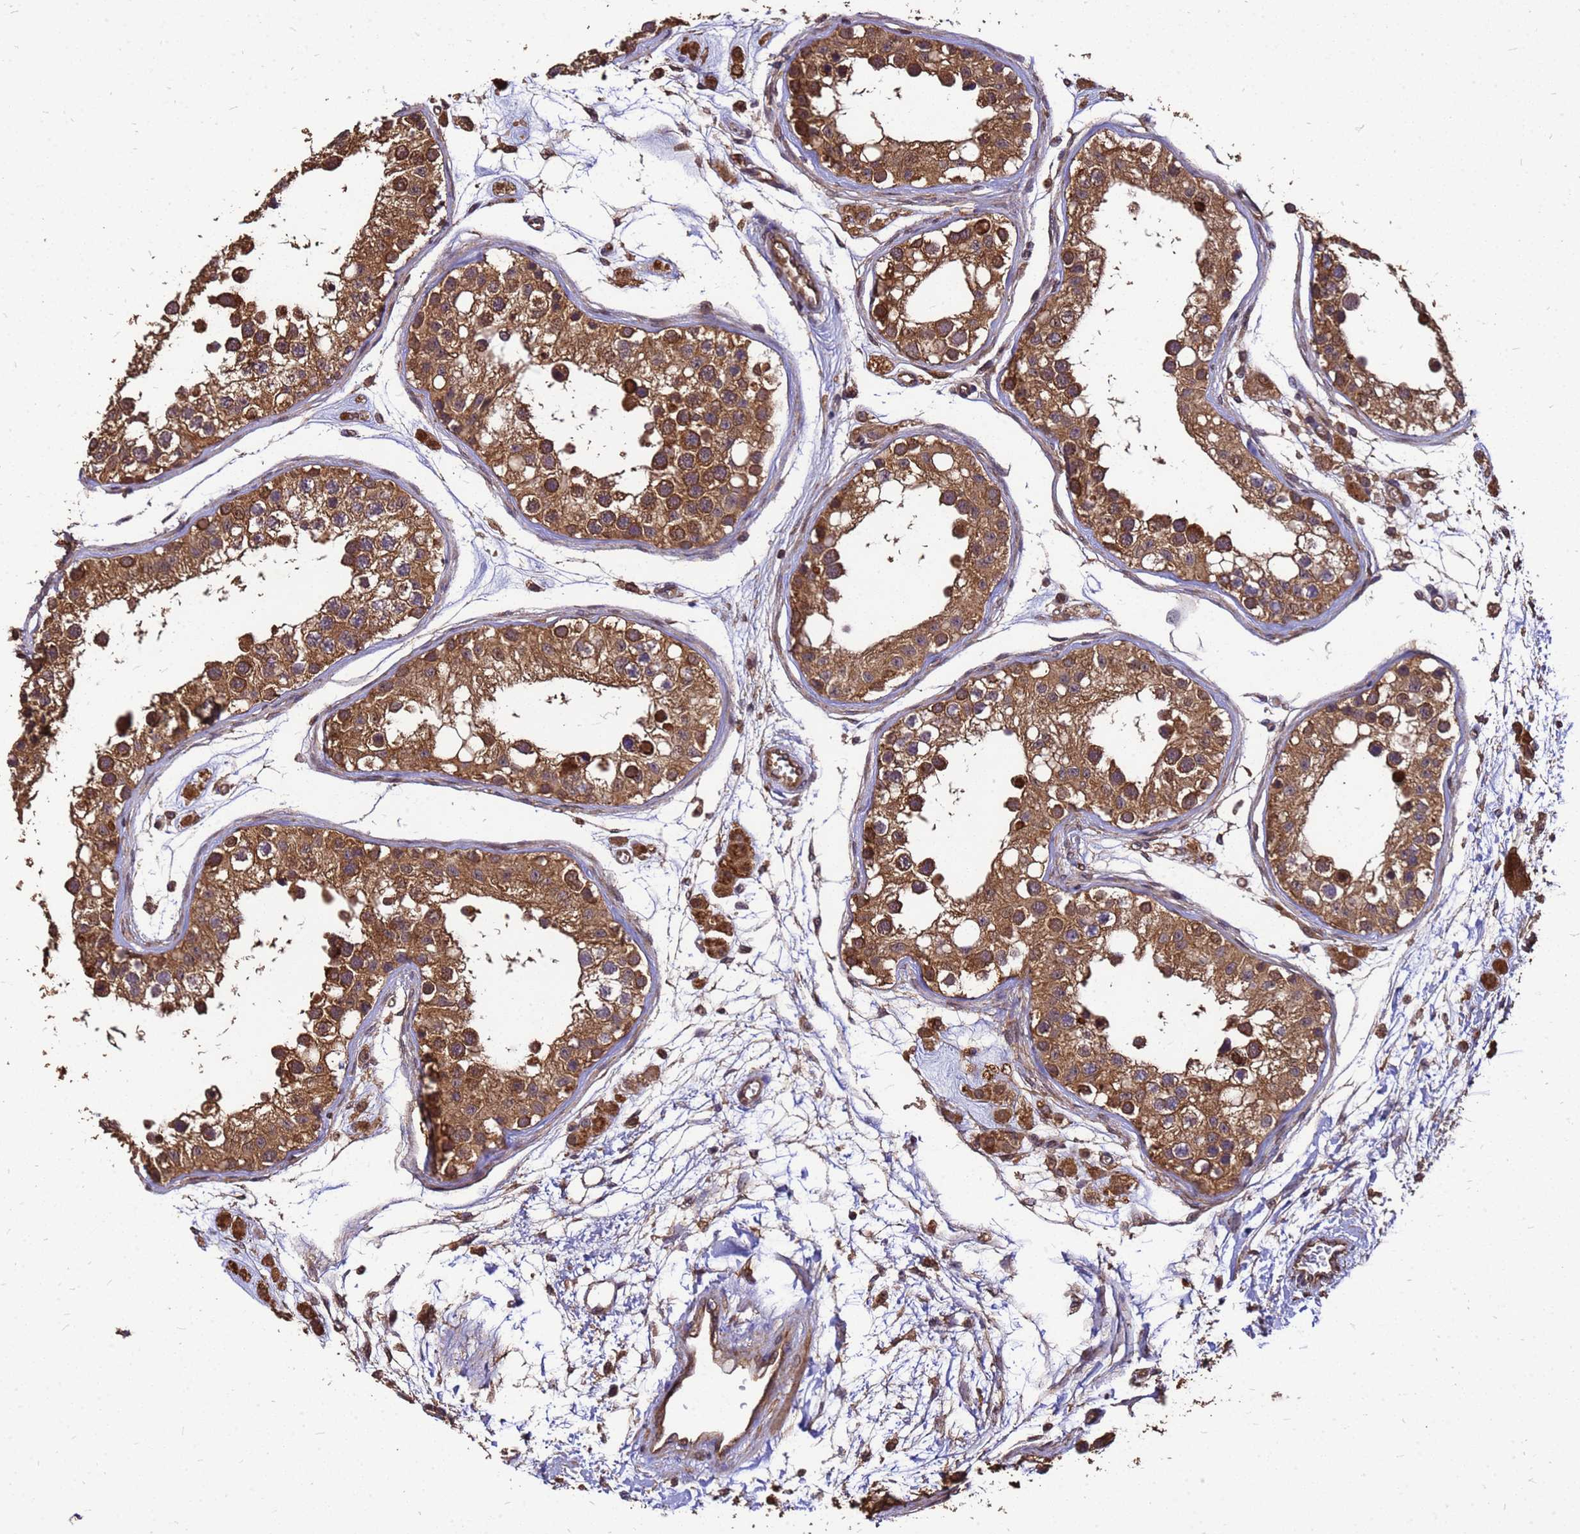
{"staining": {"intensity": "strong", "quantity": ">75%", "location": "cytoplasmic/membranous"}, "tissue": "testis", "cell_type": "Cells in seminiferous ducts", "image_type": "normal", "snomed": [{"axis": "morphology", "description": "Normal tissue, NOS"}, {"axis": "morphology", "description": "Adenocarcinoma, metastatic, NOS"}, {"axis": "topography", "description": "Testis"}], "caption": "The histopathology image demonstrates staining of unremarkable testis, revealing strong cytoplasmic/membranous protein staining (brown color) within cells in seminiferous ducts. The protein is stained brown, and the nuclei are stained in blue (DAB (3,3'-diaminobenzidine) IHC with brightfield microscopy, high magnification).", "gene": "ZNF618", "patient": {"sex": "male", "age": 26}}